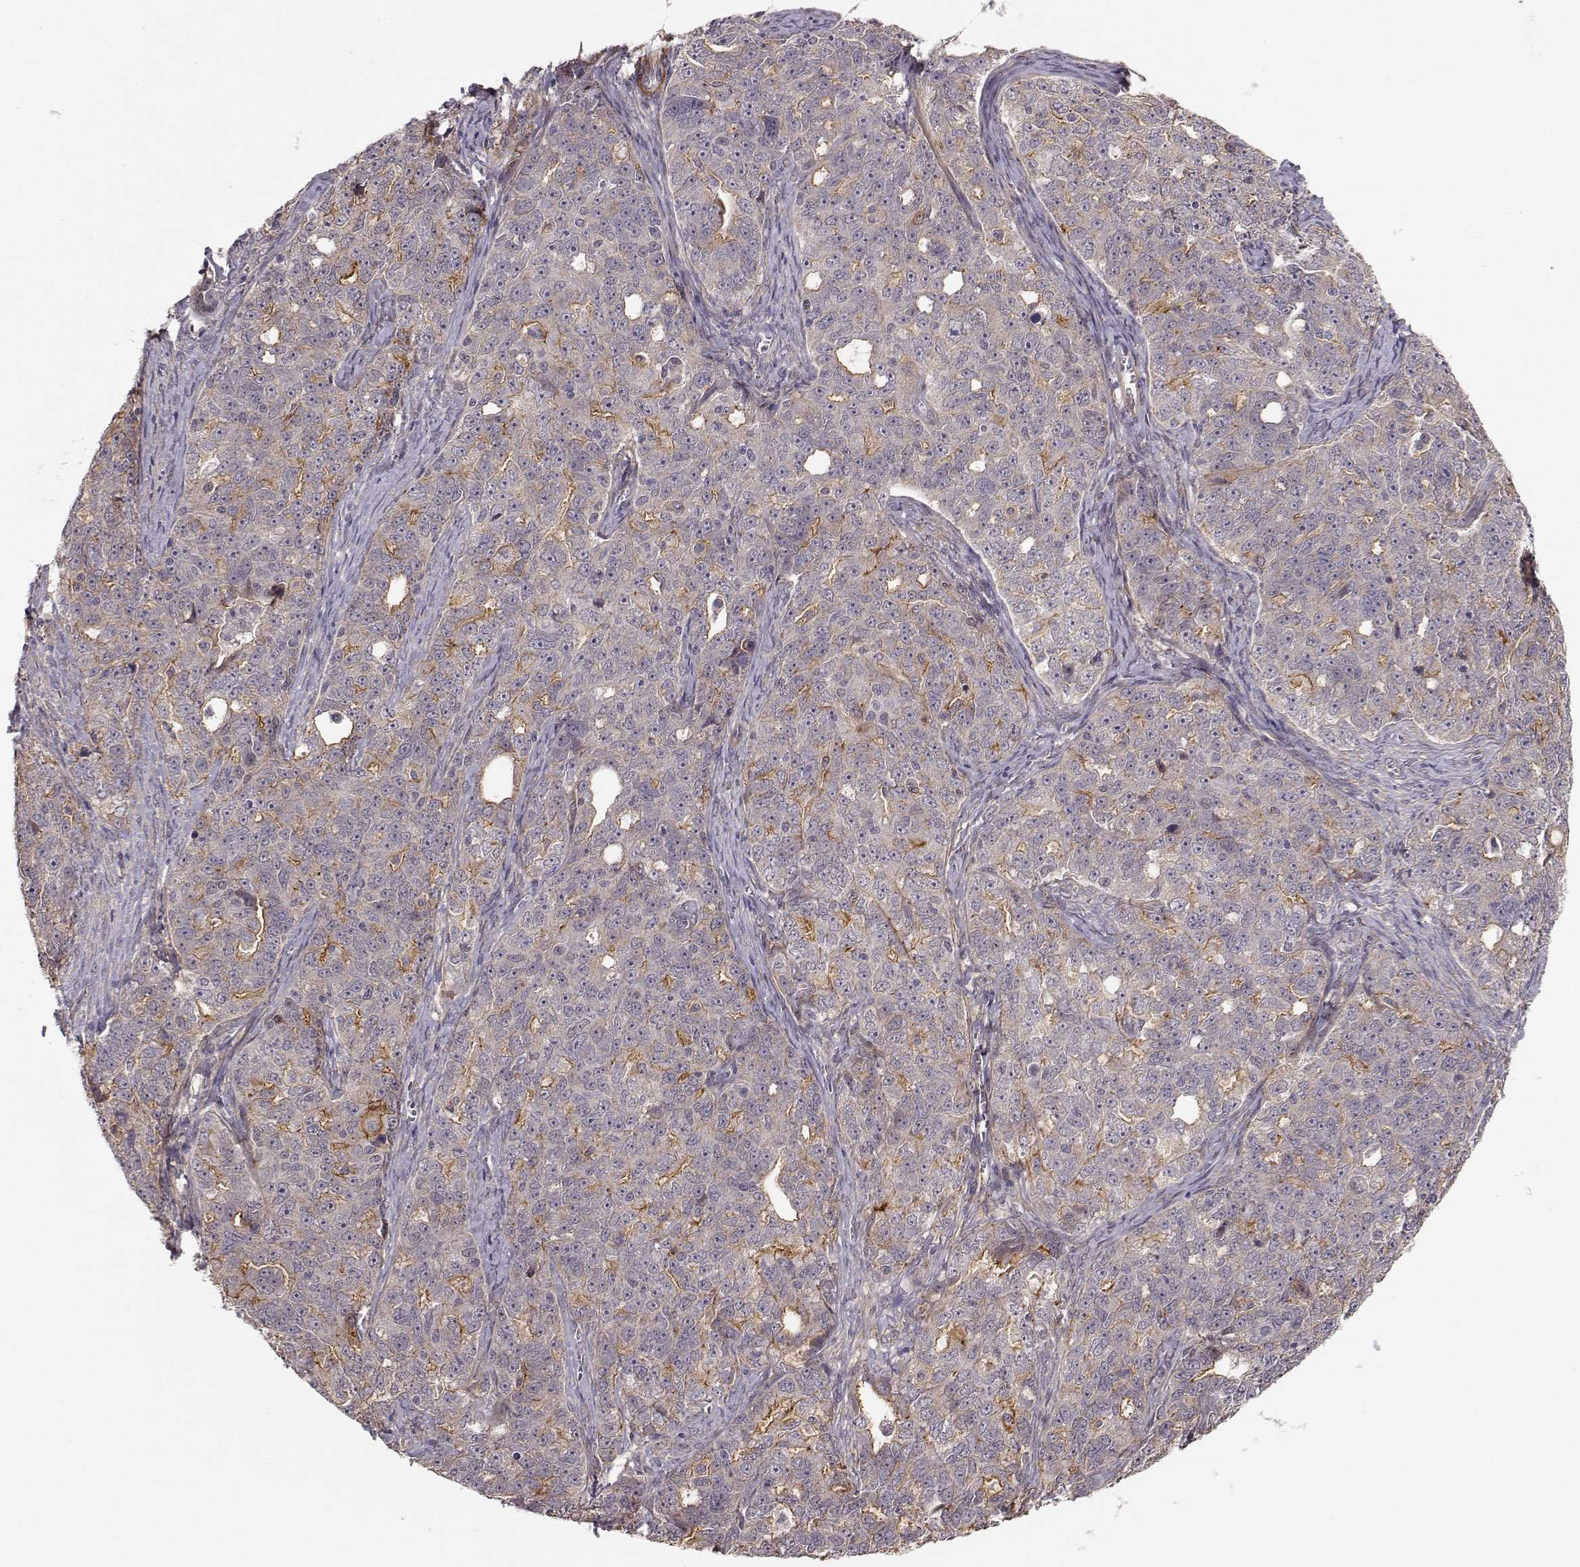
{"staining": {"intensity": "moderate", "quantity": "<25%", "location": "cytoplasmic/membranous"}, "tissue": "ovarian cancer", "cell_type": "Tumor cells", "image_type": "cancer", "snomed": [{"axis": "morphology", "description": "Cystadenocarcinoma, serous, NOS"}, {"axis": "topography", "description": "Ovary"}], "caption": "Moderate cytoplasmic/membranous staining for a protein is identified in approximately <25% of tumor cells of ovarian cancer using IHC.", "gene": "PLEKHG3", "patient": {"sex": "female", "age": 51}}